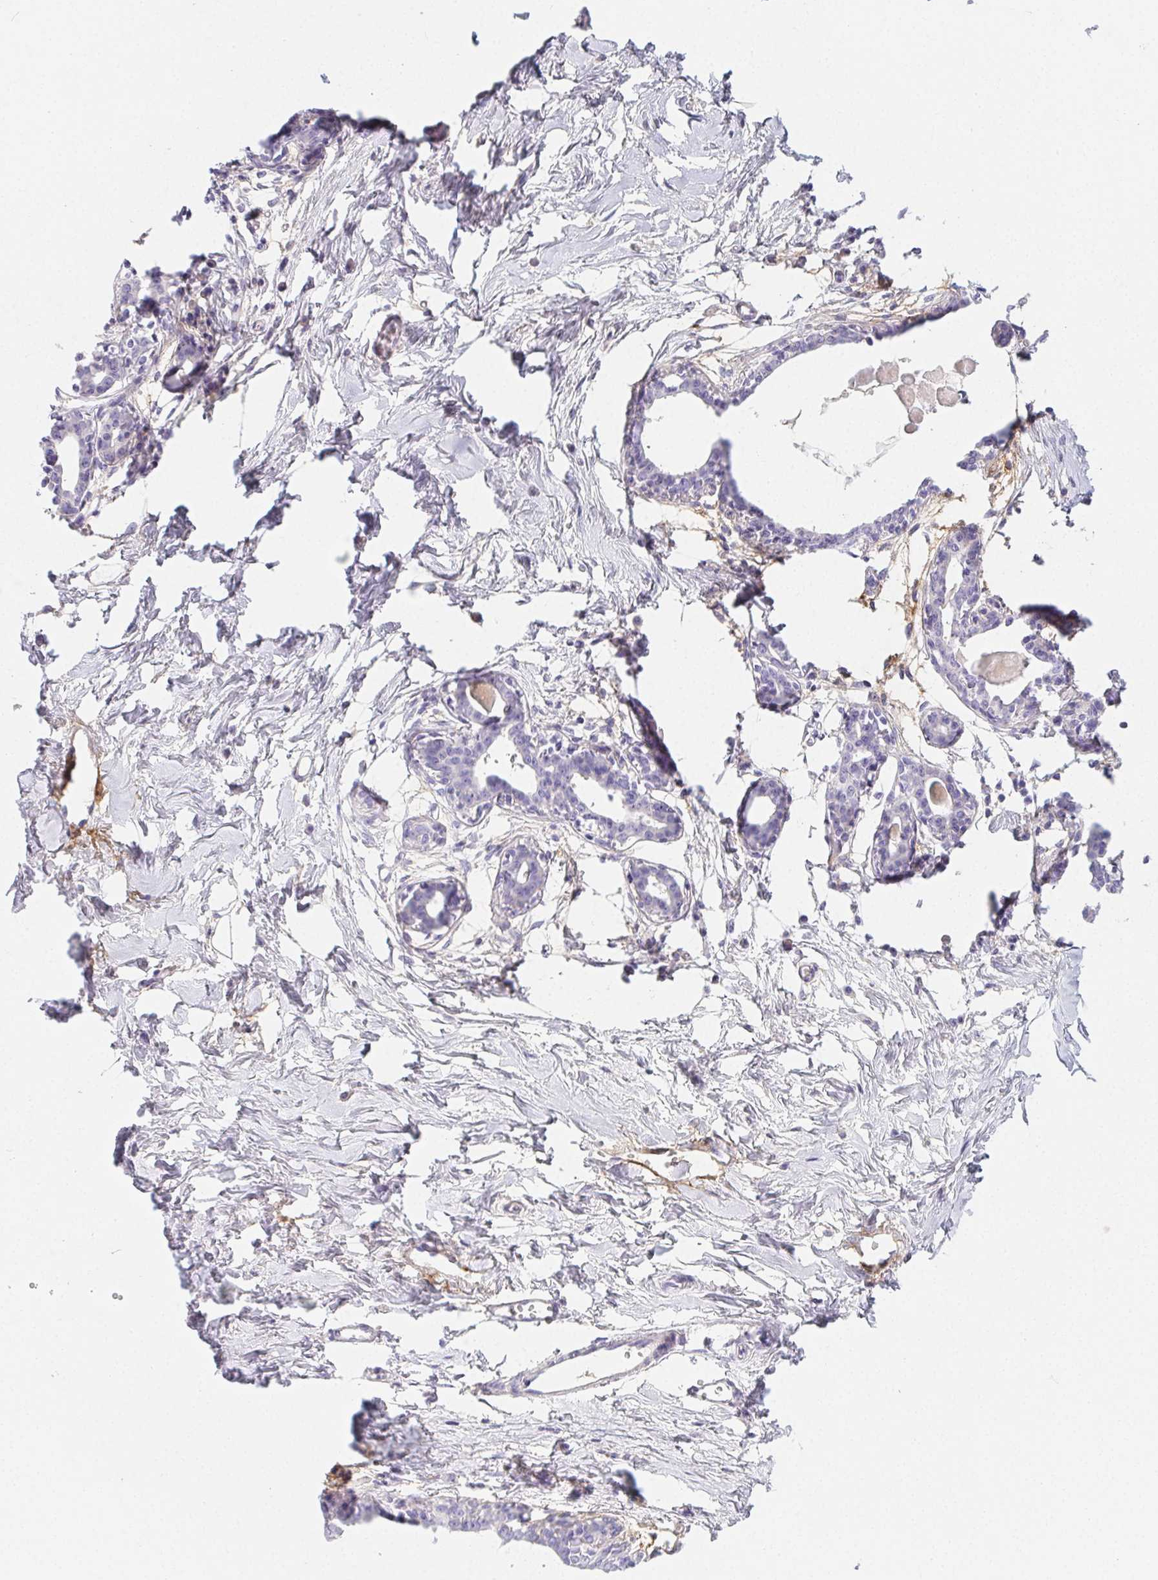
{"staining": {"intensity": "negative", "quantity": "none", "location": "none"}, "tissue": "breast", "cell_type": "Adipocytes", "image_type": "normal", "snomed": [{"axis": "morphology", "description": "Normal tissue, NOS"}, {"axis": "topography", "description": "Breast"}], "caption": "Protein analysis of unremarkable breast displays no significant expression in adipocytes.", "gene": "ITIH2", "patient": {"sex": "female", "age": 45}}